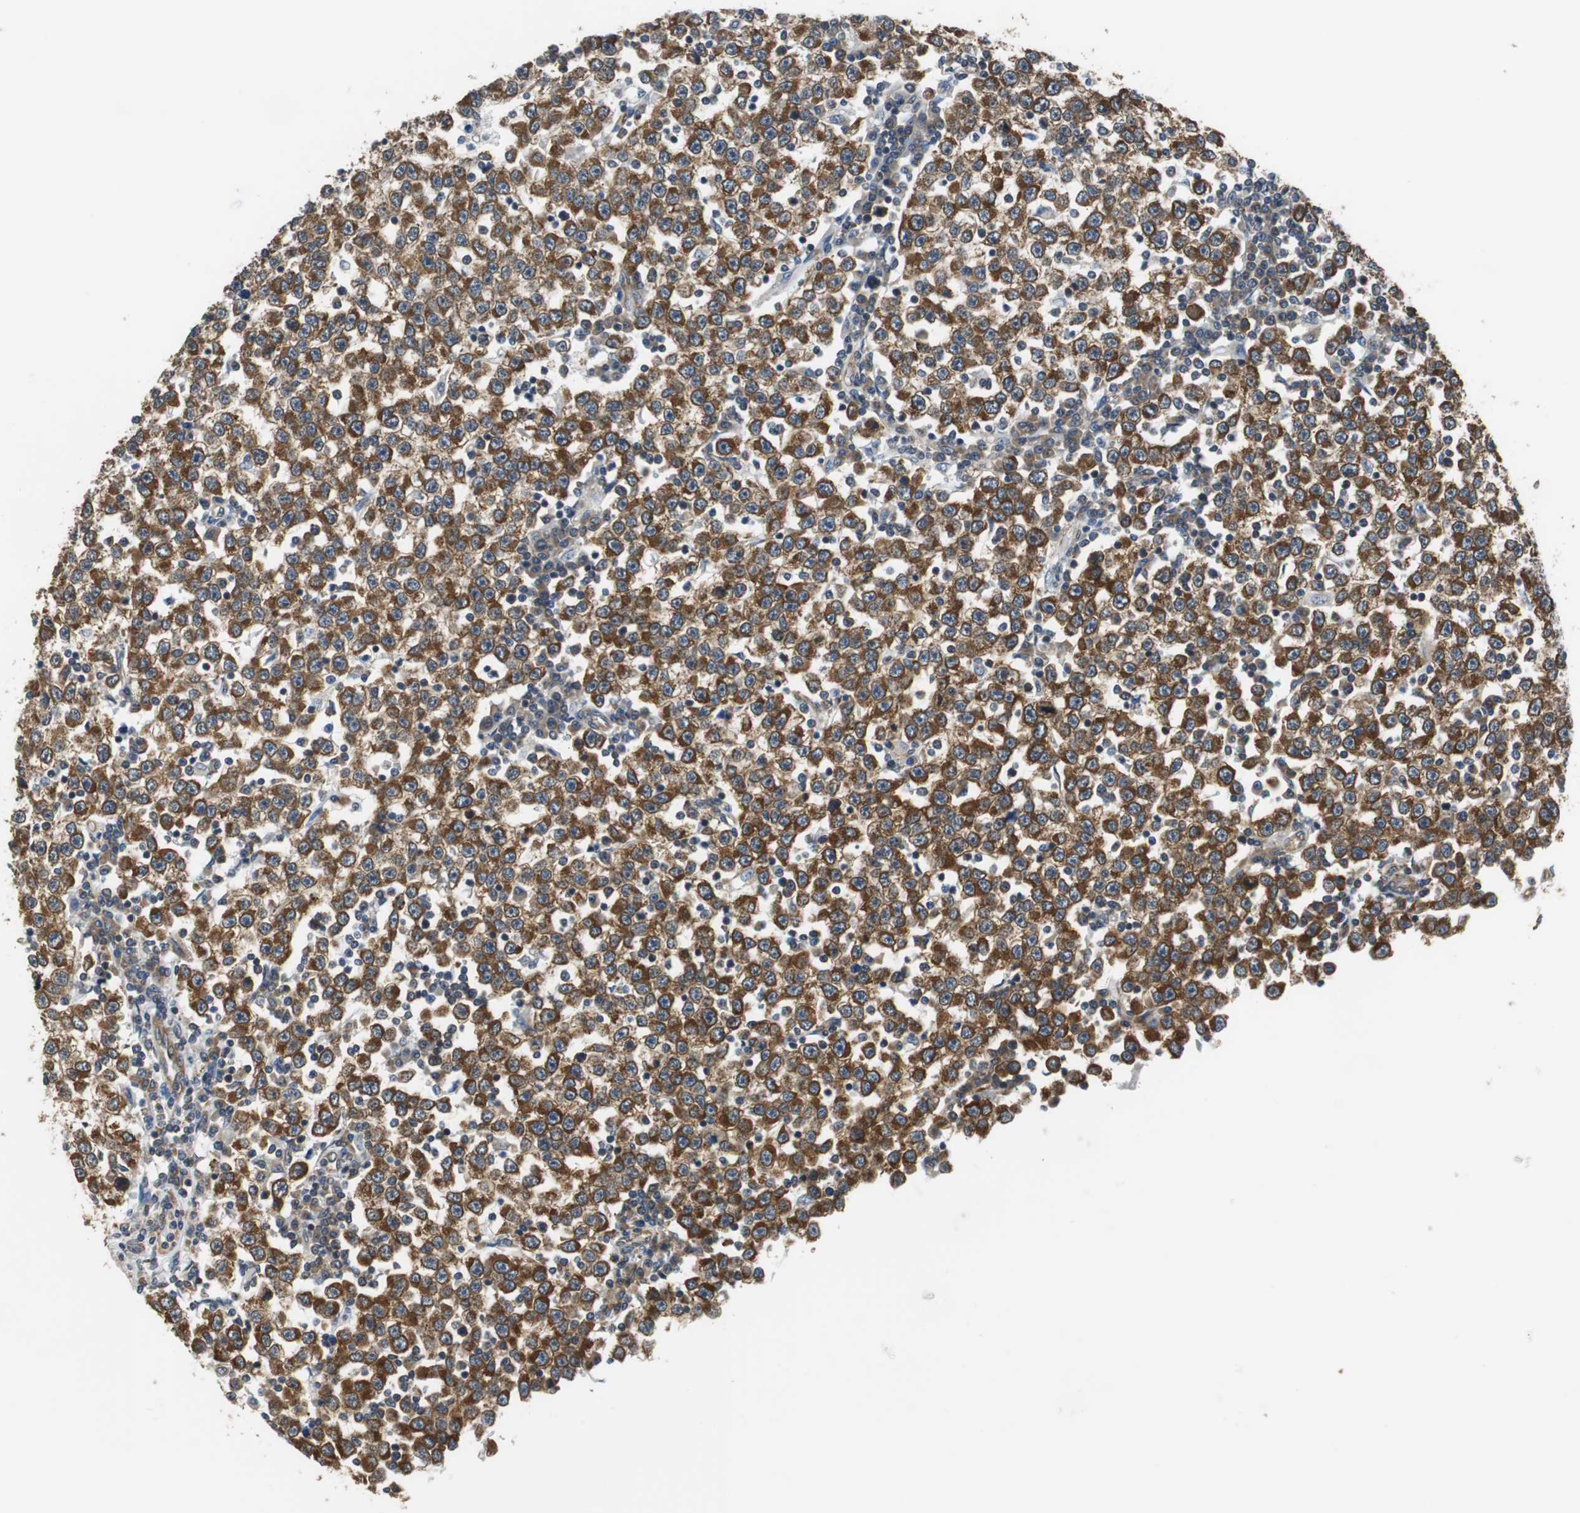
{"staining": {"intensity": "strong", "quantity": ">75%", "location": "cytoplasmic/membranous"}, "tissue": "testis cancer", "cell_type": "Tumor cells", "image_type": "cancer", "snomed": [{"axis": "morphology", "description": "Seminoma, NOS"}, {"axis": "topography", "description": "Testis"}], "caption": "Strong cytoplasmic/membranous positivity for a protein is identified in about >75% of tumor cells of testis seminoma using immunohistochemistry (IHC).", "gene": "CNOT3", "patient": {"sex": "male", "age": 65}}